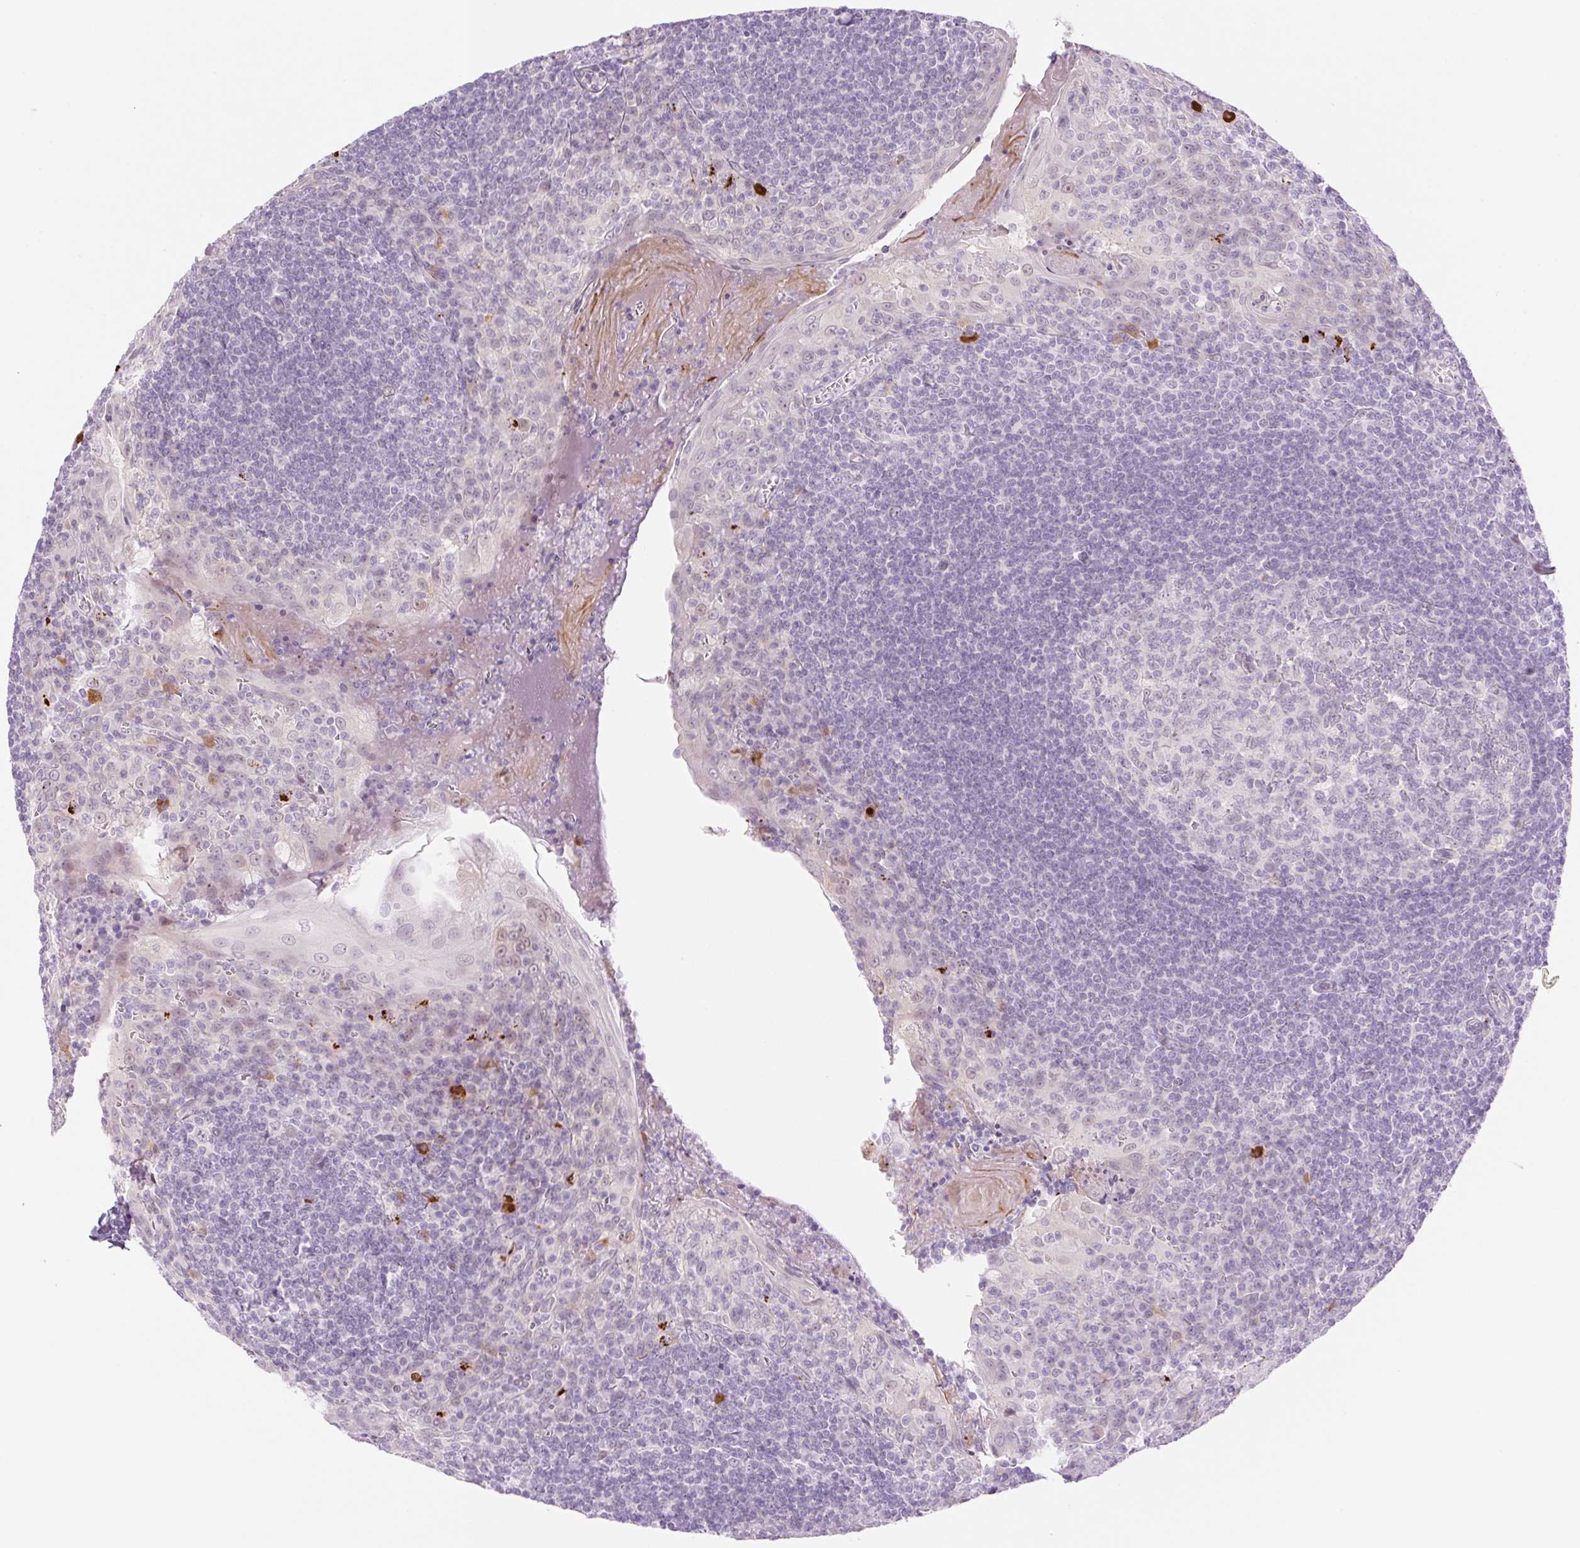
{"staining": {"intensity": "negative", "quantity": "none", "location": "none"}, "tissue": "tonsil", "cell_type": "Germinal center cells", "image_type": "normal", "snomed": [{"axis": "morphology", "description": "Normal tissue, NOS"}, {"axis": "topography", "description": "Tonsil"}], "caption": "An immunohistochemistry (IHC) histopathology image of unremarkable tonsil is shown. There is no staining in germinal center cells of tonsil. (DAB immunohistochemistry (IHC) with hematoxylin counter stain).", "gene": "SPRYD4", "patient": {"sex": "male", "age": 27}}